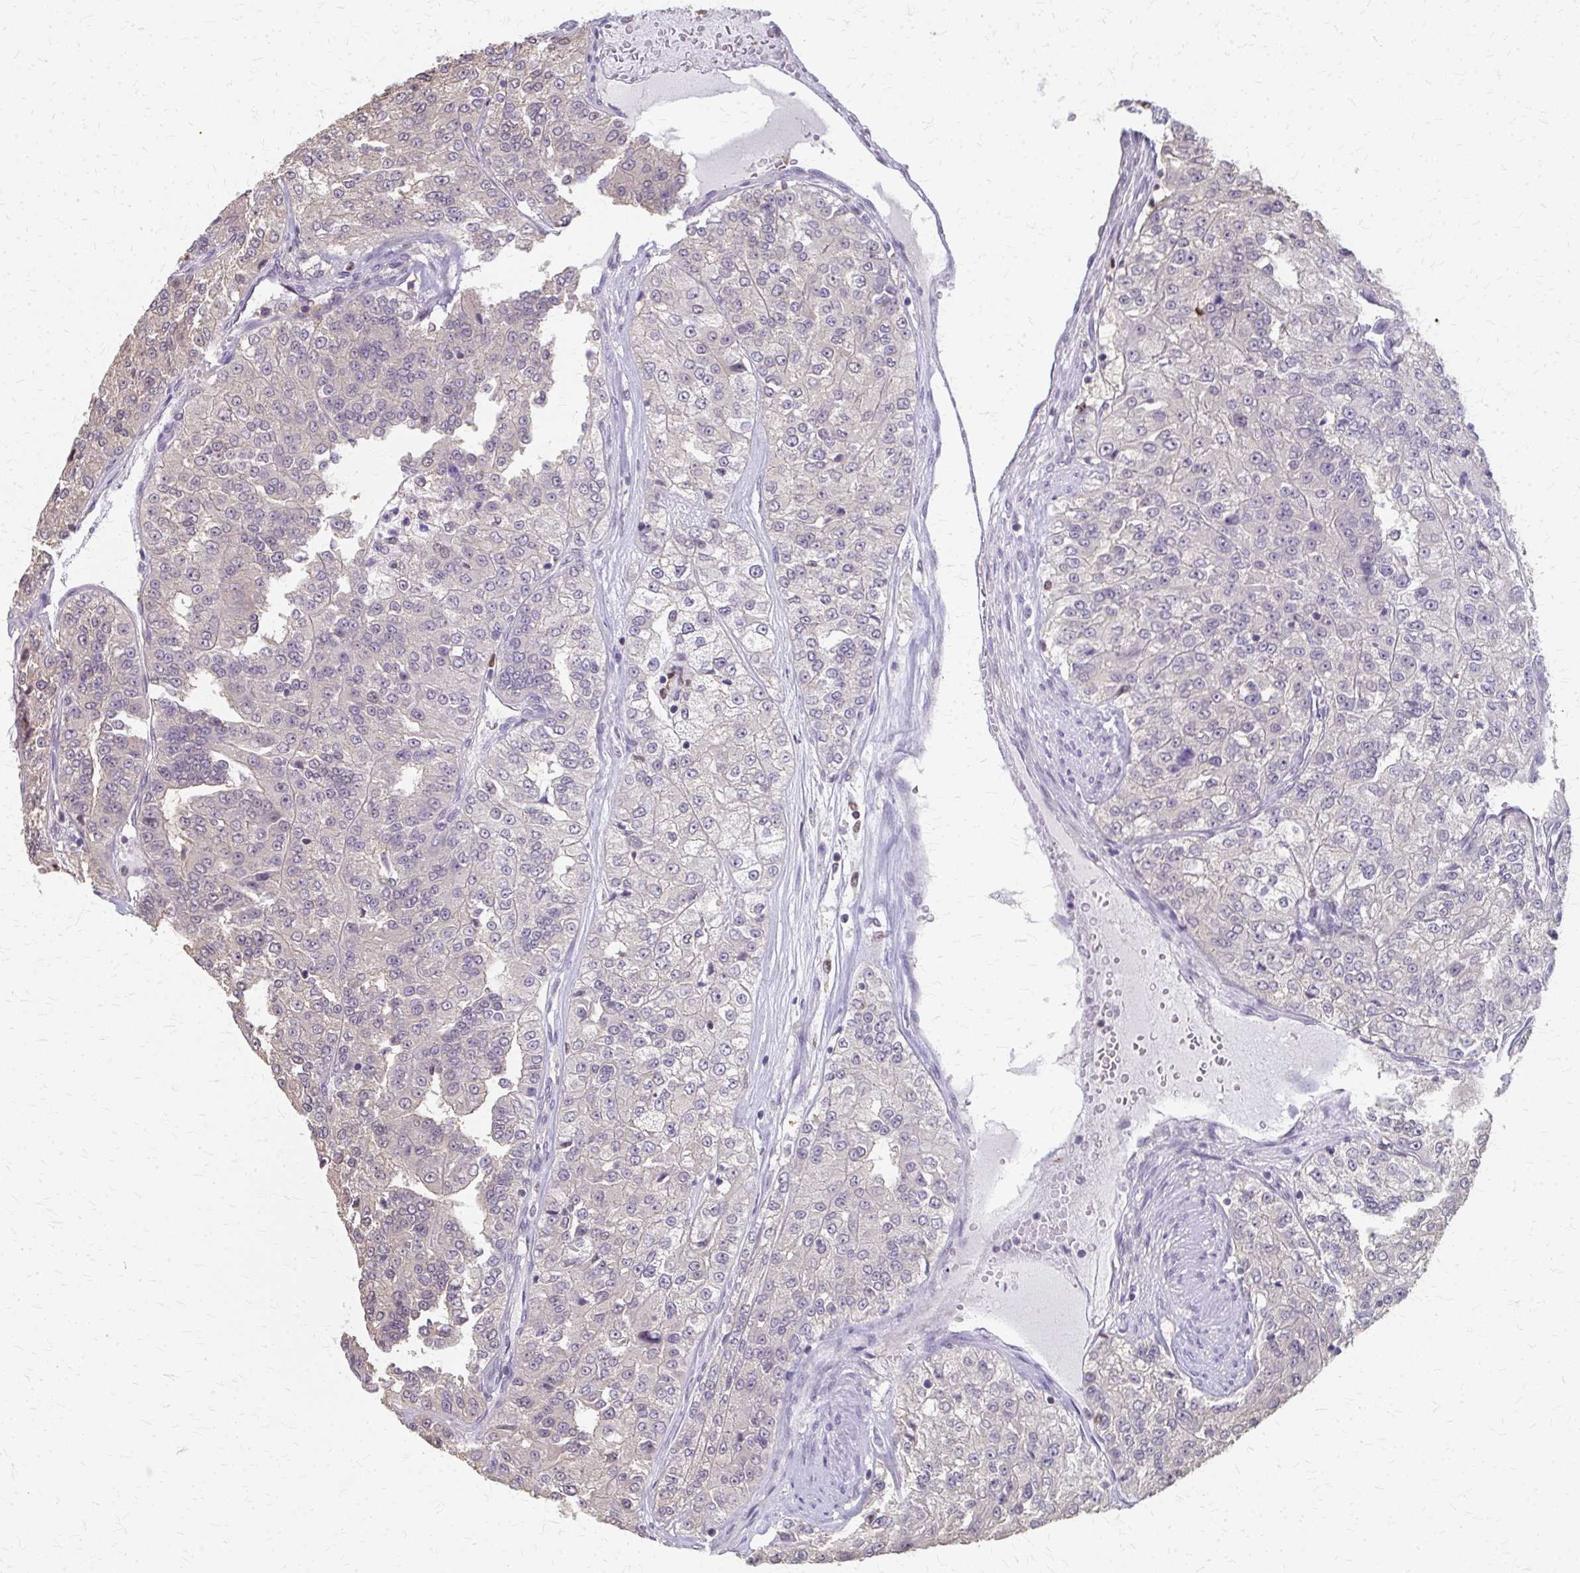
{"staining": {"intensity": "negative", "quantity": "none", "location": "none"}, "tissue": "renal cancer", "cell_type": "Tumor cells", "image_type": "cancer", "snomed": [{"axis": "morphology", "description": "Adenocarcinoma, NOS"}, {"axis": "topography", "description": "Kidney"}], "caption": "Tumor cells show no significant protein expression in renal cancer.", "gene": "RABGAP1L", "patient": {"sex": "female", "age": 63}}